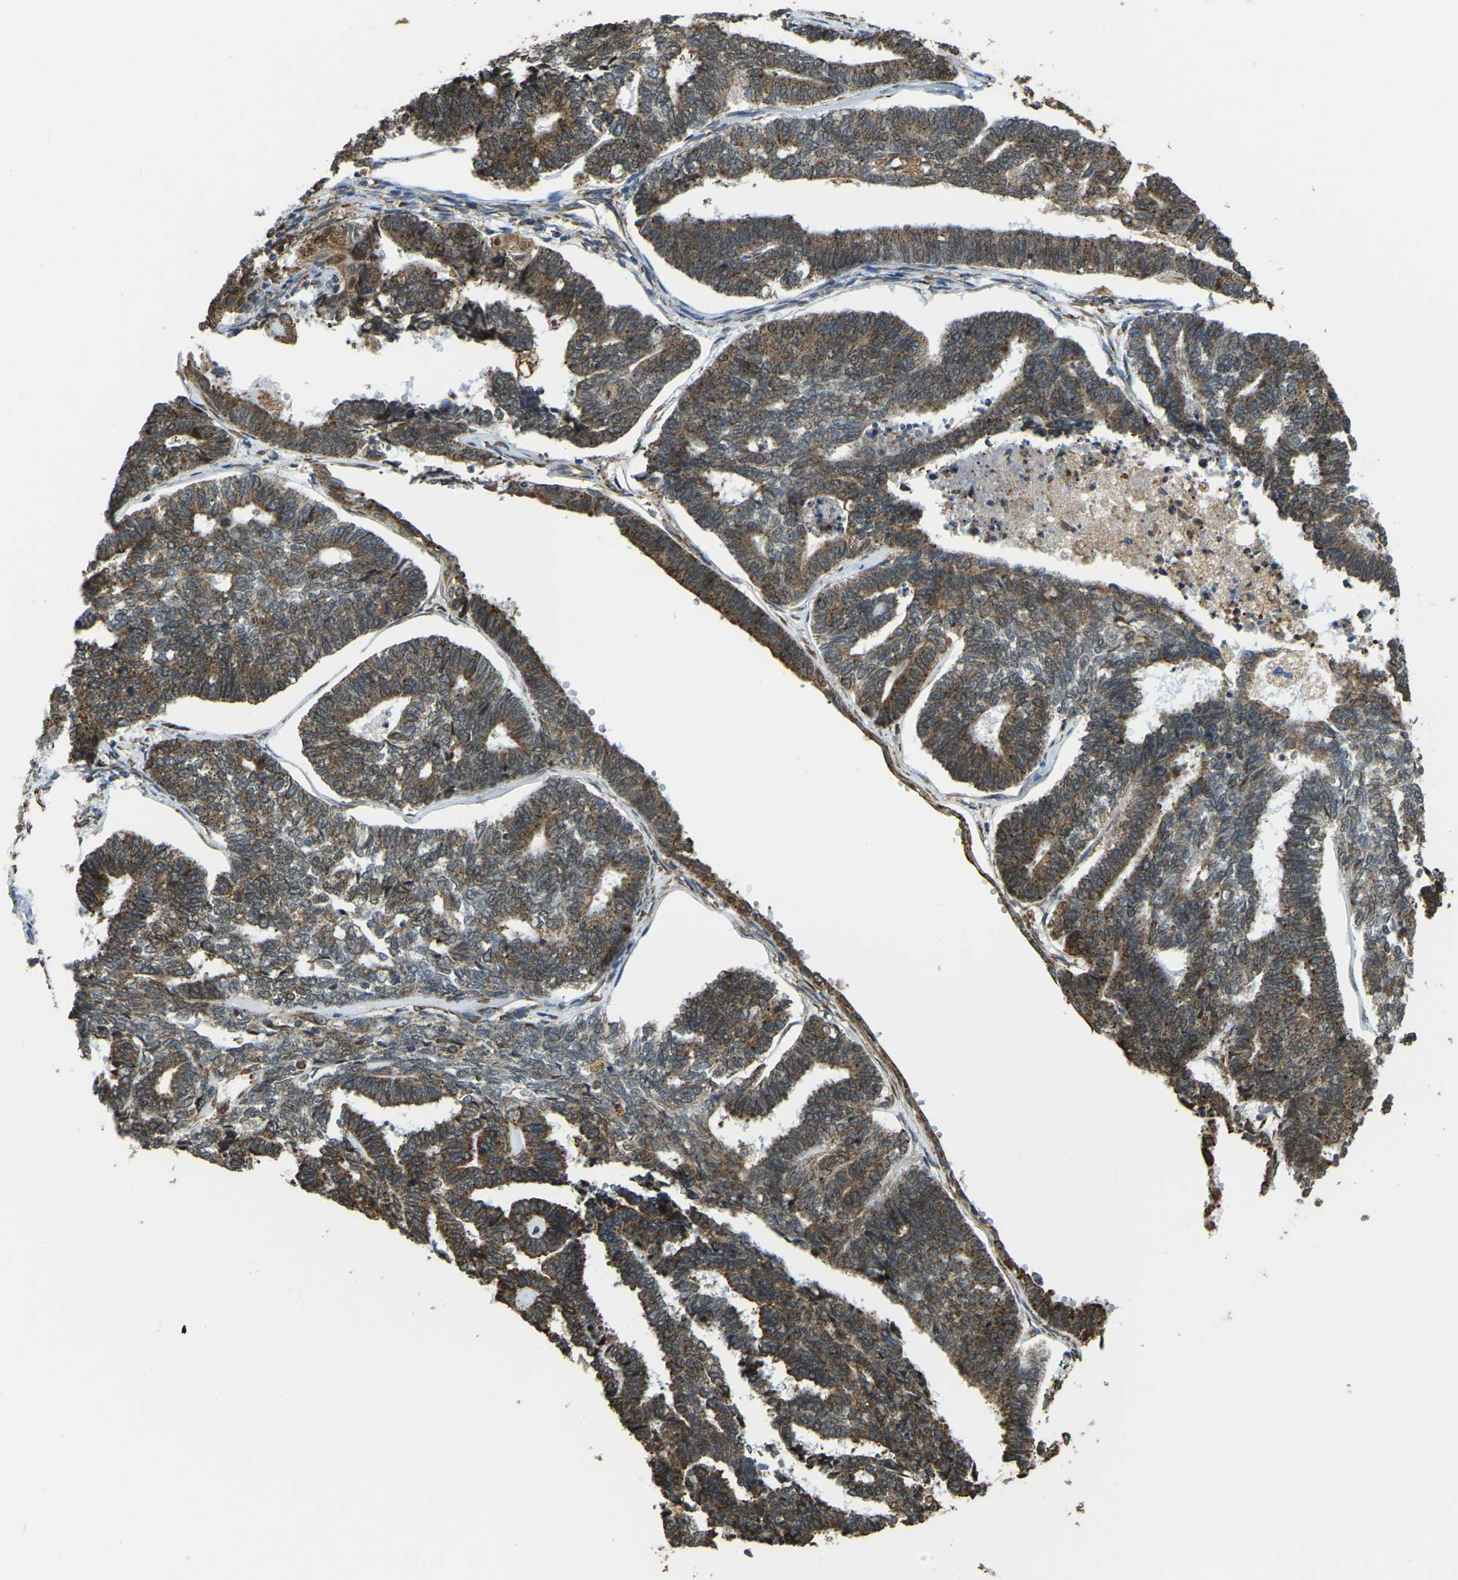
{"staining": {"intensity": "strong", "quantity": ">75%", "location": "cytoplasmic/membranous"}, "tissue": "endometrial cancer", "cell_type": "Tumor cells", "image_type": "cancer", "snomed": [{"axis": "morphology", "description": "Adenocarcinoma, NOS"}, {"axis": "topography", "description": "Endometrium"}], "caption": "This is an image of IHC staining of endometrial cancer, which shows strong positivity in the cytoplasmic/membranous of tumor cells.", "gene": "RNF115", "patient": {"sex": "female", "age": 70}}